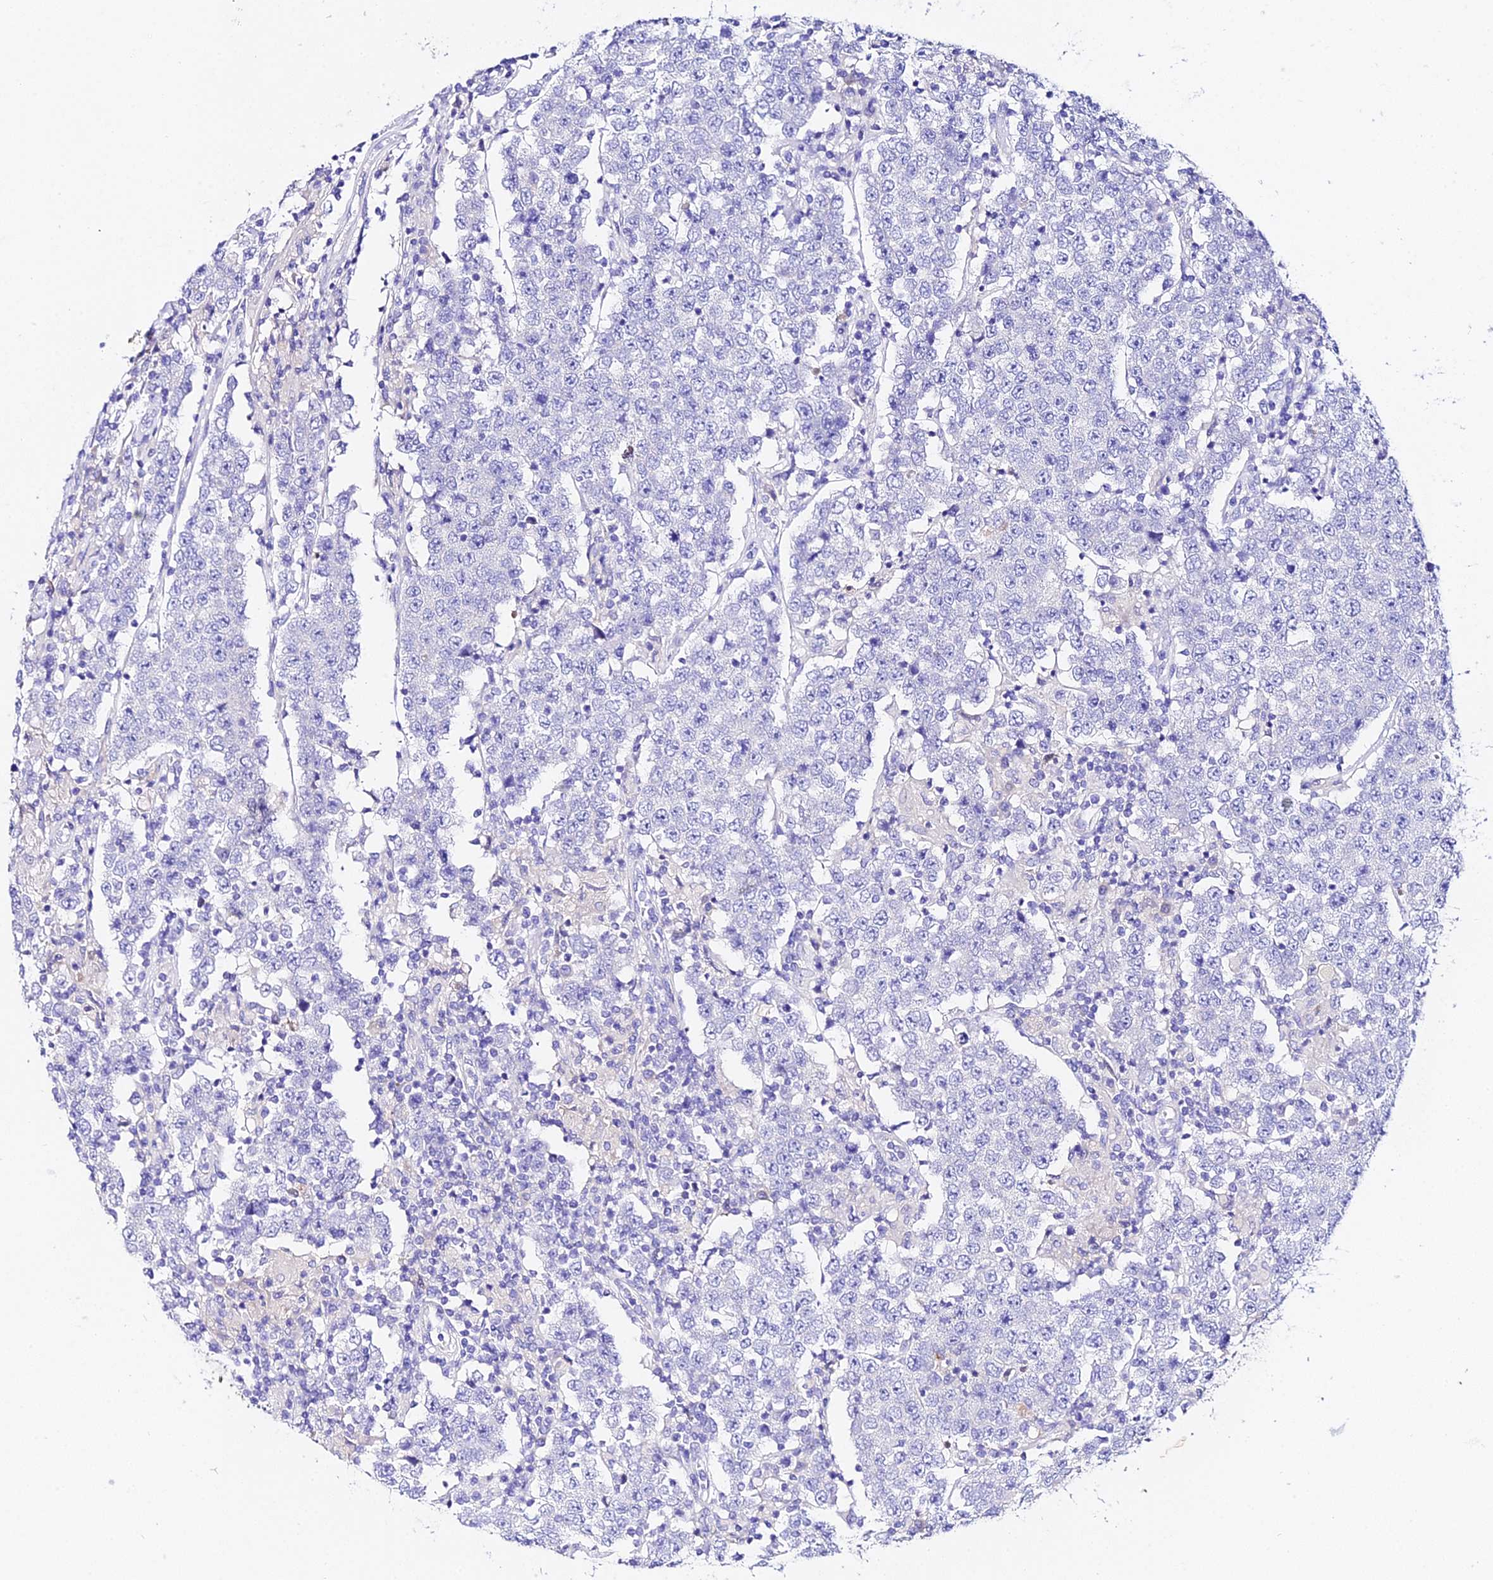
{"staining": {"intensity": "negative", "quantity": "none", "location": "none"}, "tissue": "testis cancer", "cell_type": "Tumor cells", "image_type": "cancer", "snomed": [{"axis": "morphology", "description": "Normal tissue, NOS"}, {"axis": "morphology", "description": "Urothelial carcinoma, High grade"}, {"axis": "morphology", "description": "Seminoma, NOS"}, {"axis": "morphology", "description": "Carcinoma, Embryonal, NOS"}, {"axis": "topography", "description": "Urinary bladder"}, {"axis": "topography", "description": "Testis"}], "caption": "IHC image of human testis cancer (high-grade urothelial carcinoma) stained for a protein (brown), which exhibits no positivity in tumor cells.", "gene": "TMEM117", "patient": {"sex": "male", "age": 41}}